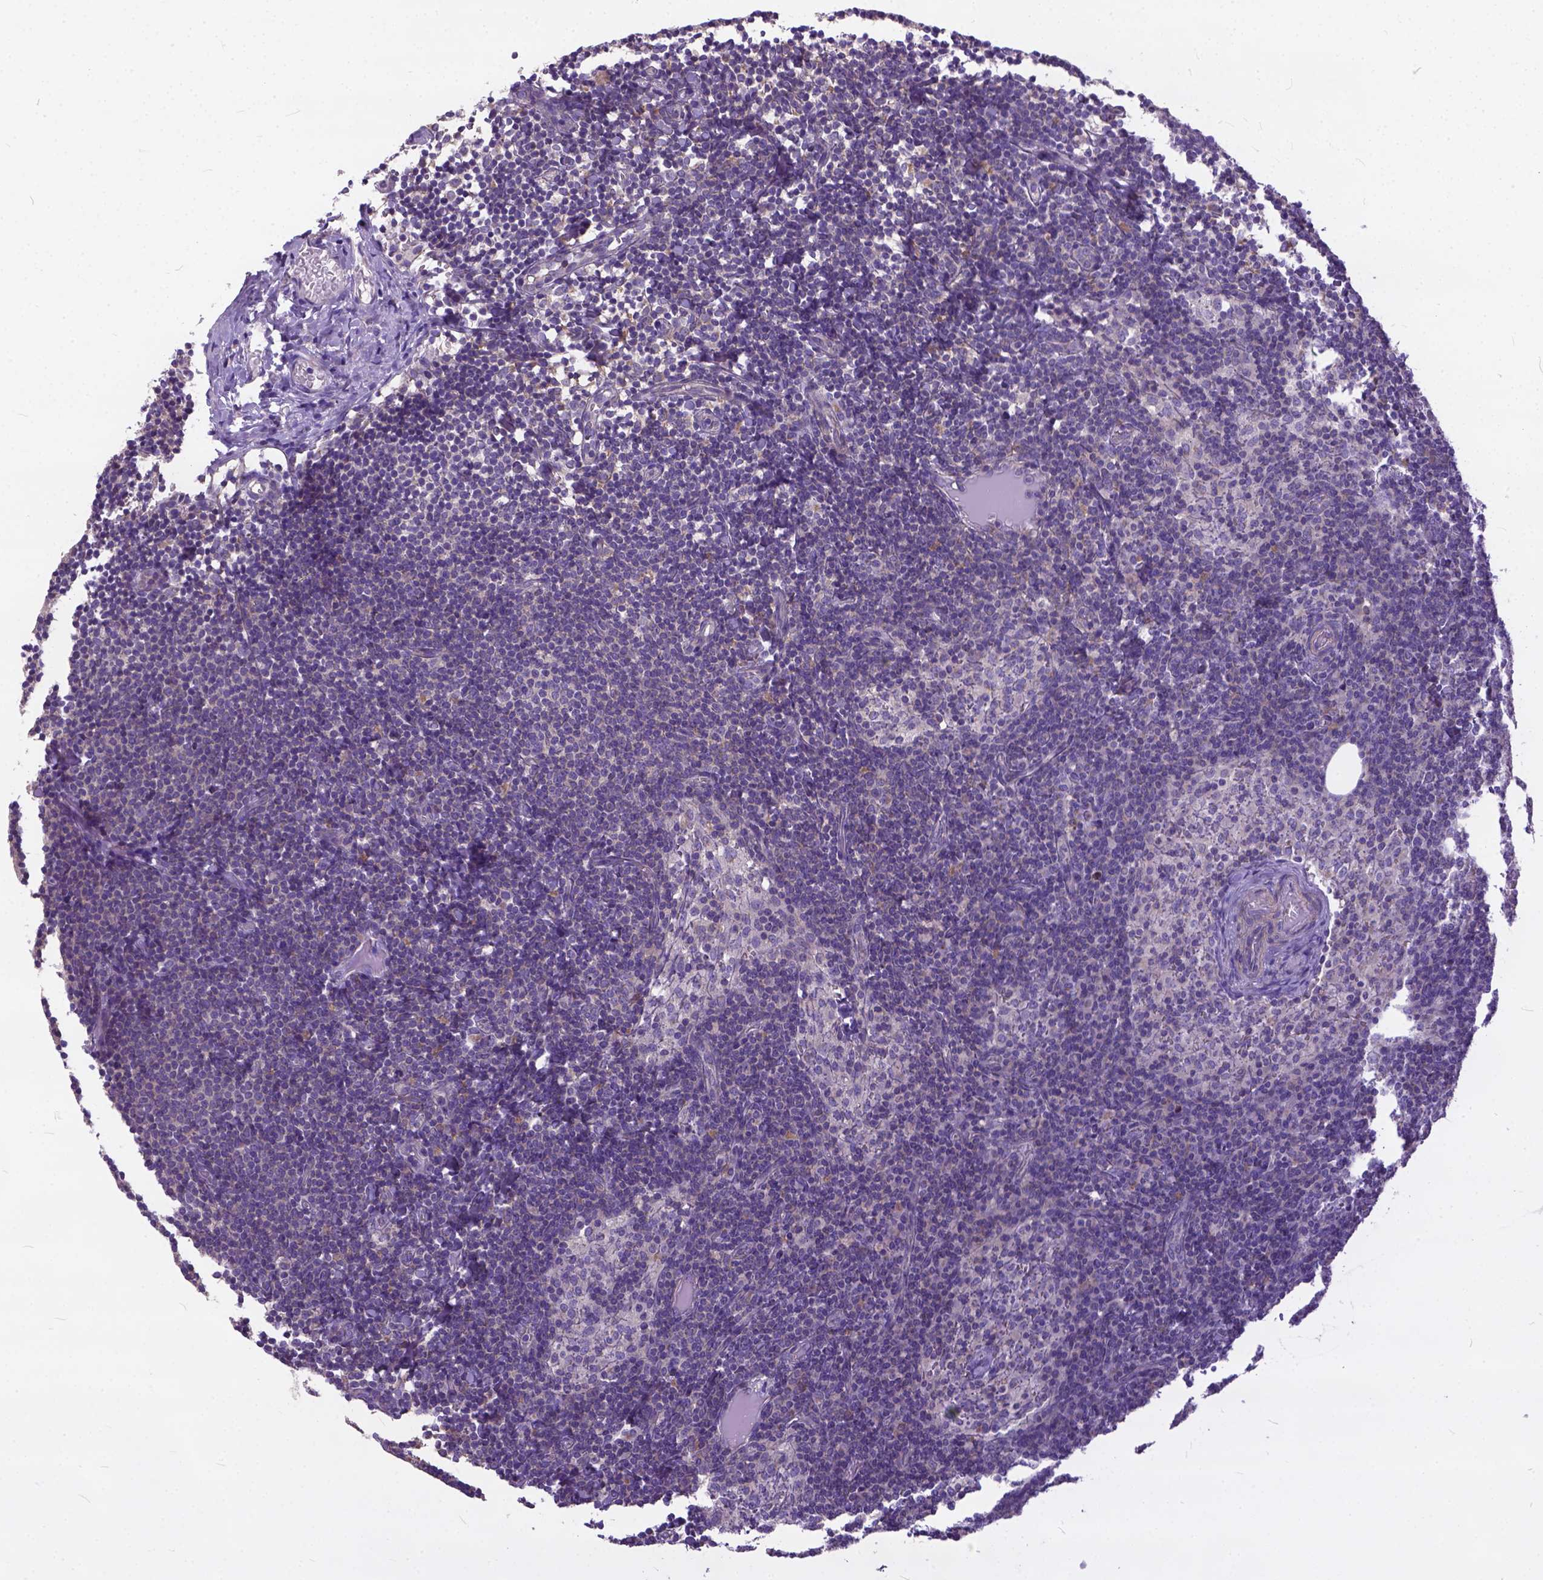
{"staining": {"intensity": "negative", "quantity": "none", "location": "none"}, "tissue": "lymph node", "cell_type": "Germinal center cells", "image_type": "normal", "snomed": [{"axis": "morphology", "description": "Normal tissue, NOS"}, {"axis": "topography", "description": "Lymph node"}], "caption": "Germinal center cells show no significant expression in normal lymph node.", "gene": "BANF2", "patient": {"sex": "female", "age": 41}}